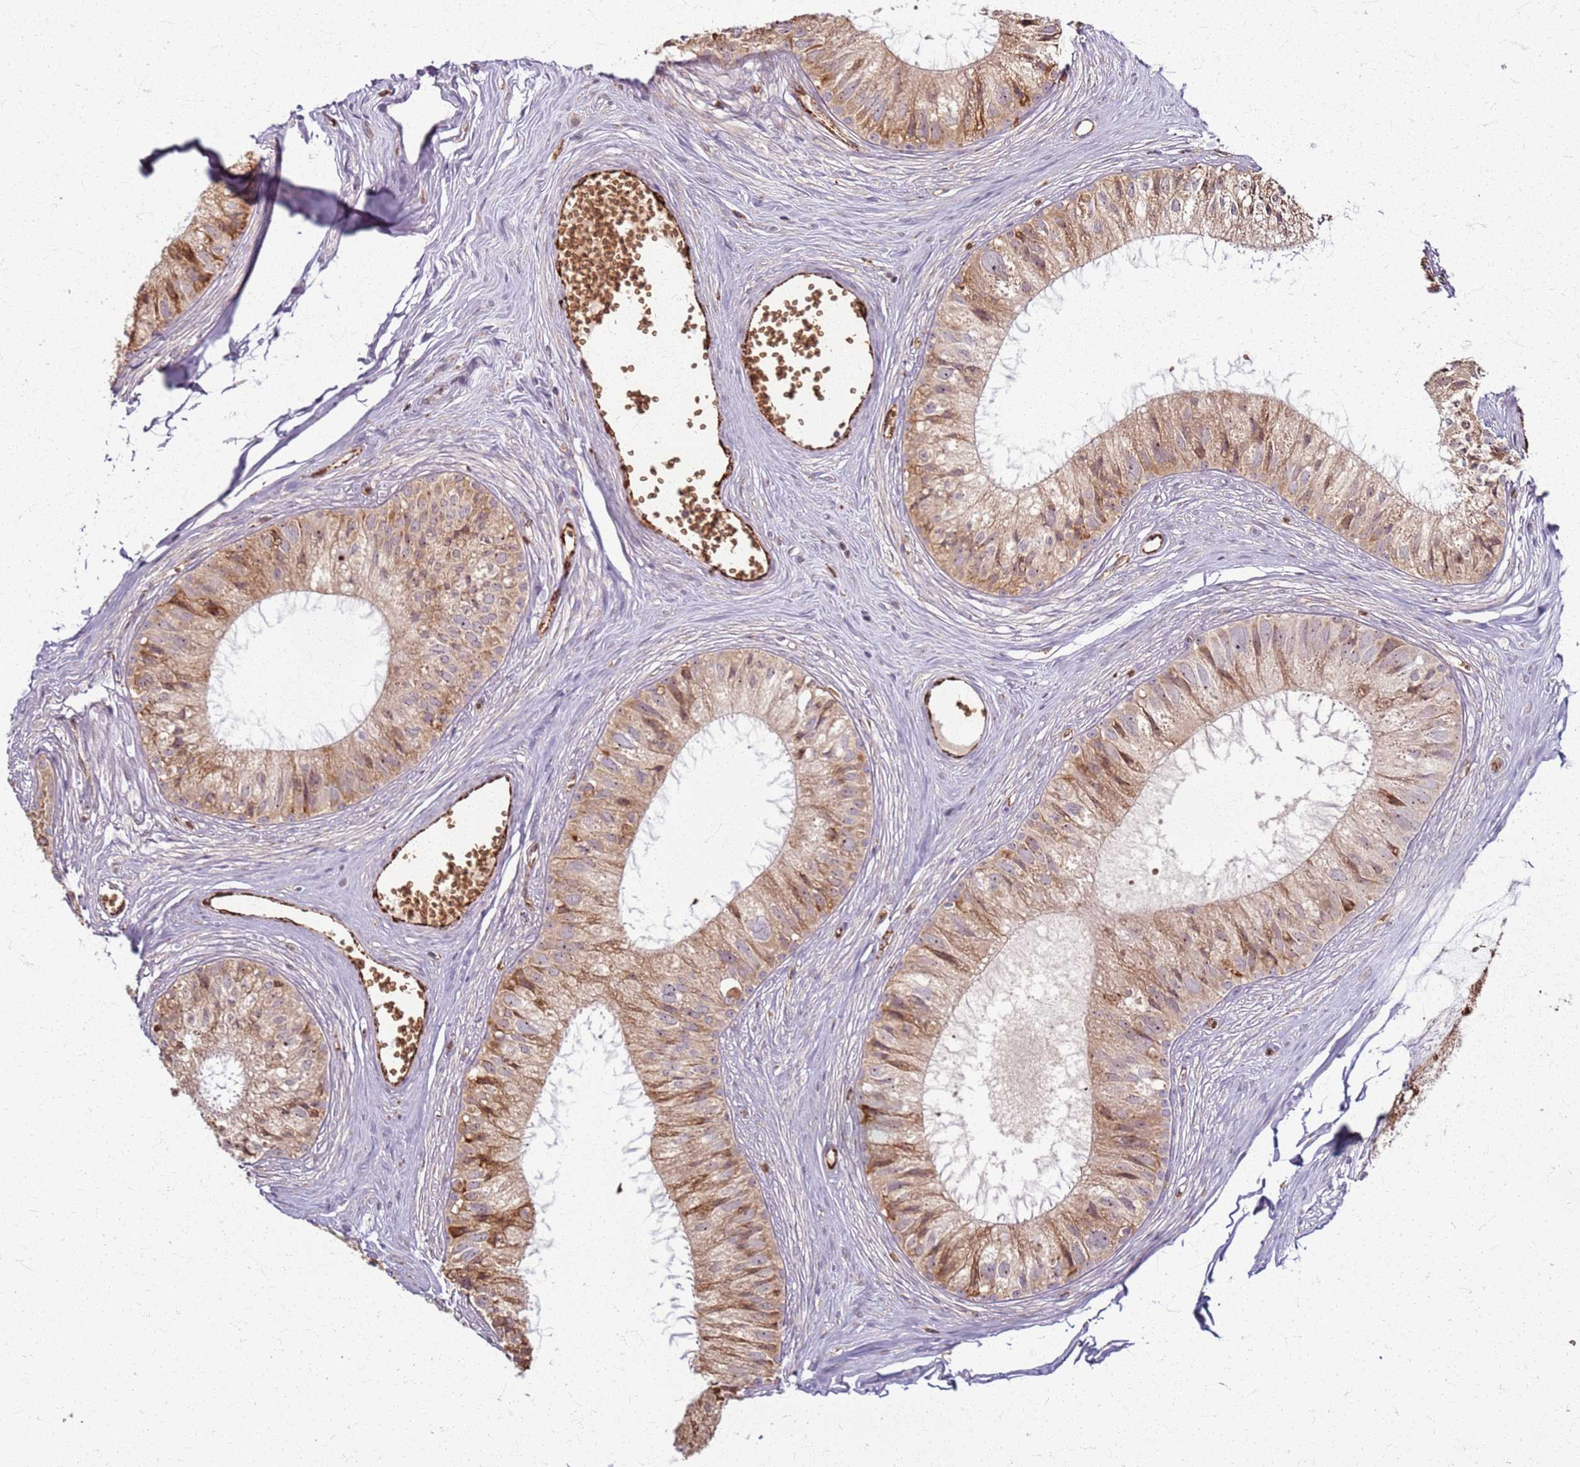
{"staining": {"intensity": "moderate", "quantity": ">75%", "location": "cytoplasmic/membranous,nuclear"}, "tissue": "epididymis", "cell_type": "Glandular cells", "image_type": "normal", "snomed": [{"axis": "morphology", "description": "Normal tissue, NOS"}, {"axis": "topography", "description": "Epididymis"}], "caption": "Human epididymis stained with a brown dye demonstrates moderate cytoplasmic/membranous,nuclear positive positivity in approximately >75% of glandular cells.", "gene": "KRI1", "patient": {"sex": "male", "age": 36}}